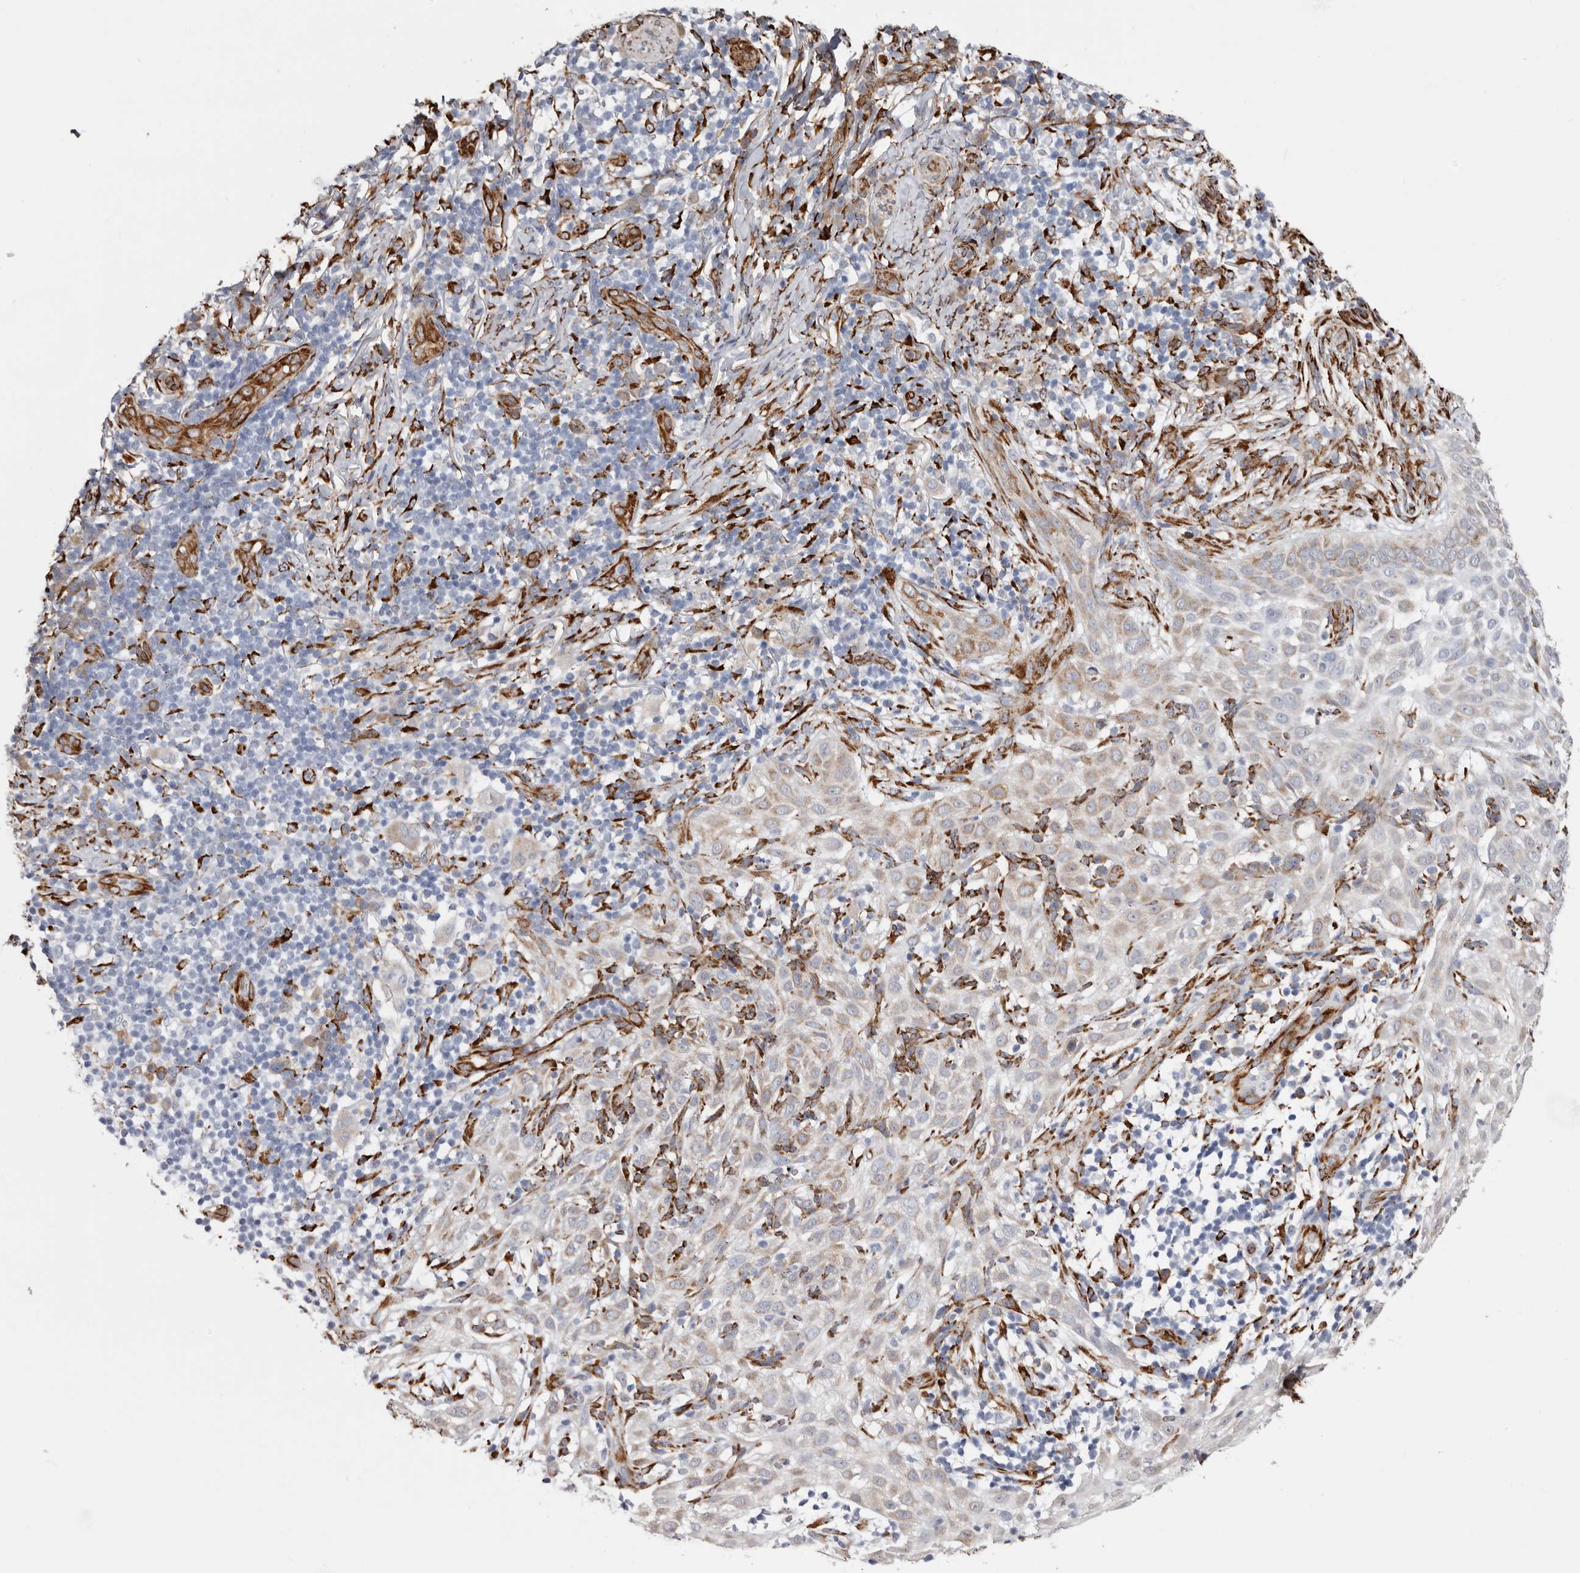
{"staining": {"intensity": "weak", "quantity": "25%-75%", "location": "cytoplasmic/membranous"}, "tissue": "skin cancer", "cell_type": "Tumor cells", "image_type": "cancer", "snomed": [{"axis": "morphology", "description": "Basal cell carcinoma"}, {"axis": "topography", "description": "Skin"}], "caption": "A high-resolution image shows IHC staining of skin cancer (basal cell carcinoma), which demonstrates weak cytoplasmic/membranous expression in approximately 25%-75% of tumor cells.", "gene": "SEMA3E", "patient": {"sex": "female", "age": 64}}